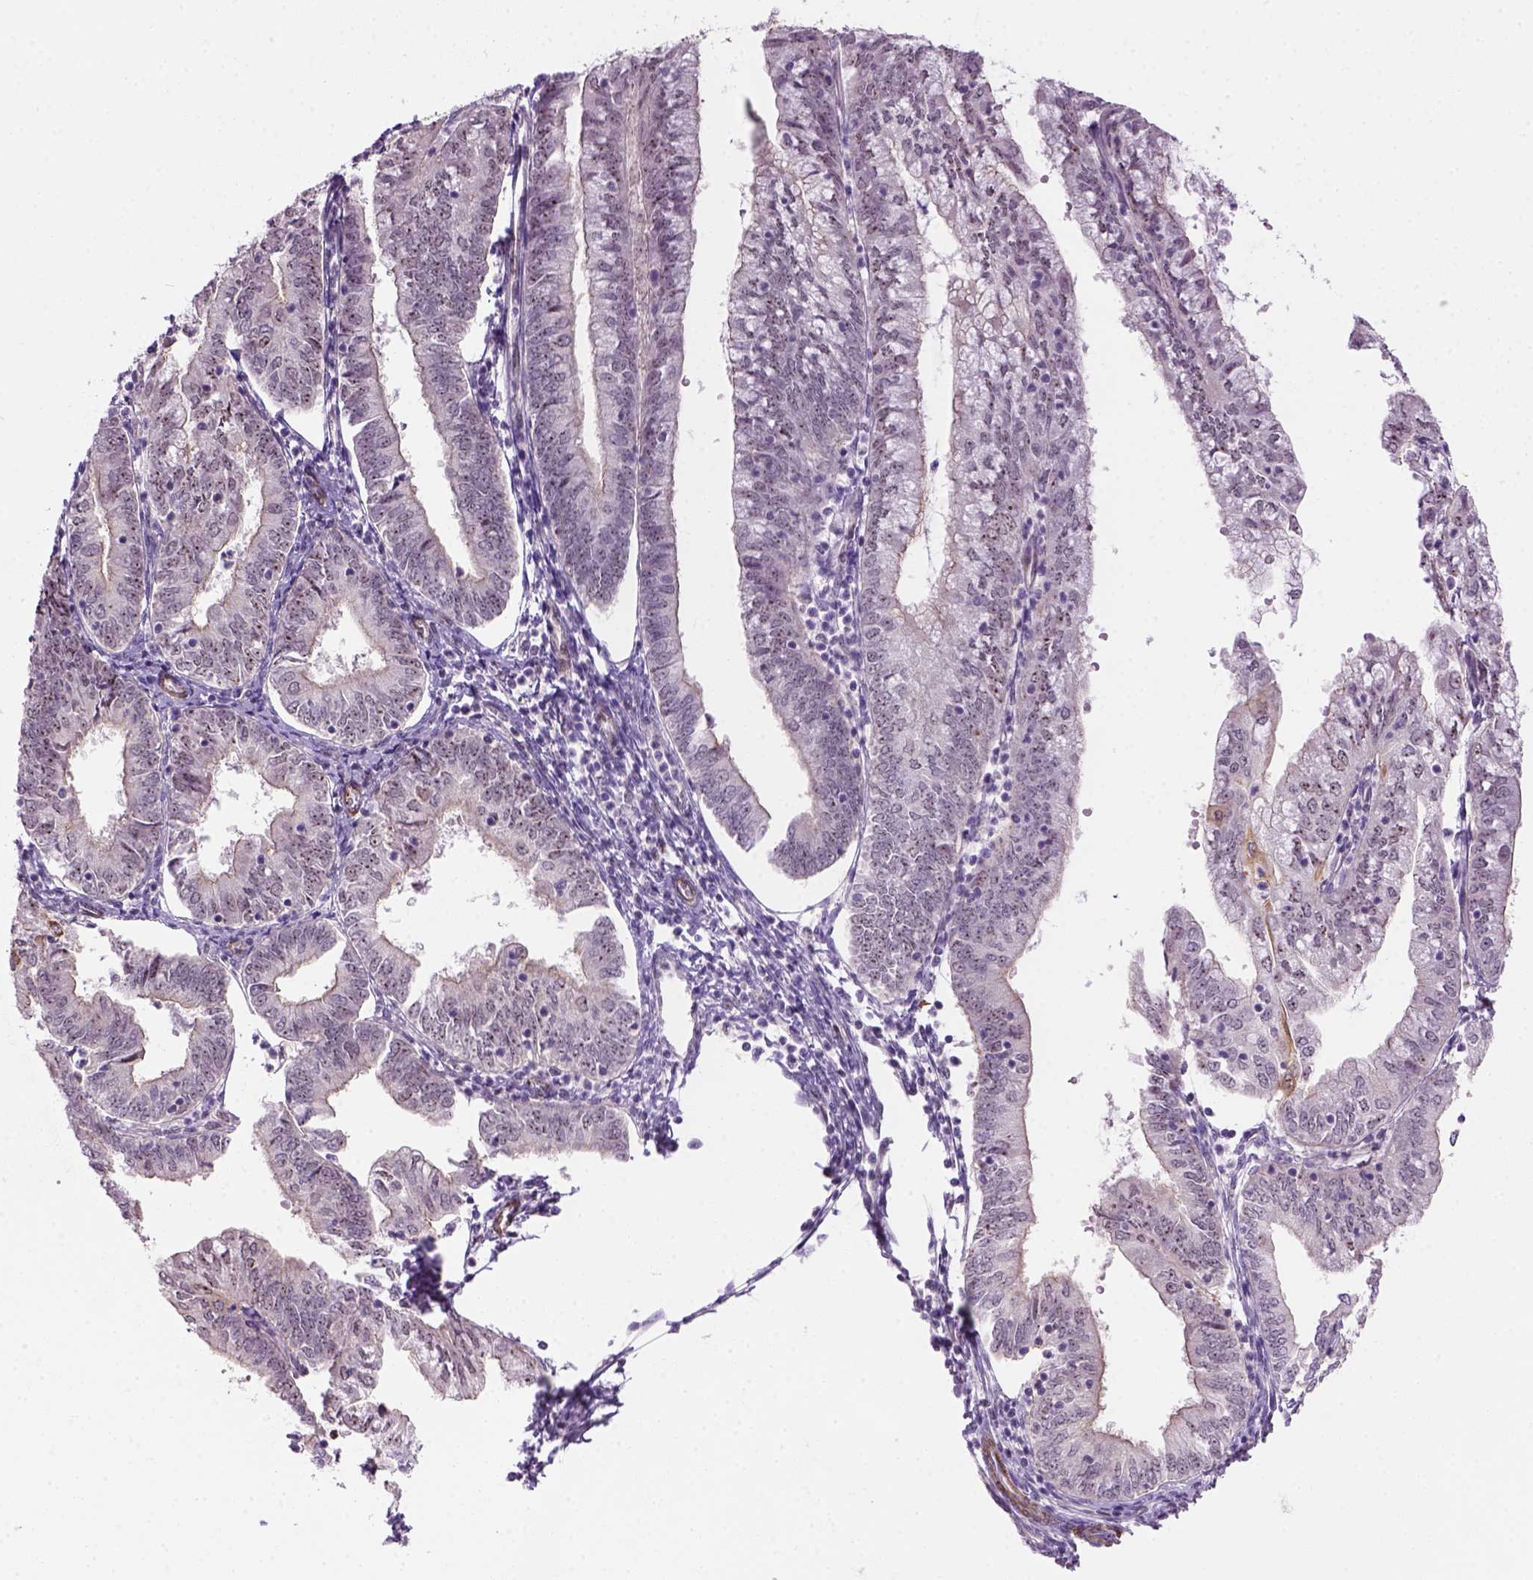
{"staining": {"intensity": "moderate", "quantity": ">75%", "location": "nuclear"}, "tissue": "endometrial cancer", "cell_type": "Tumor cells", "image_type": "cancer", "snomed": [{"axis": "morphology", "description": "Adenocarcinoma, NOS"}, {"axis": "topography", "description": "Endometrium"}], "caption": "Immunohistochemical staining of human adenocarcinoma (endometrial) shows medium levels of moderate nuclear protein staining in approximately >75% of tumor cells.", "gene": "RRS1", "patient": {"sex": "female", "age": 55}}